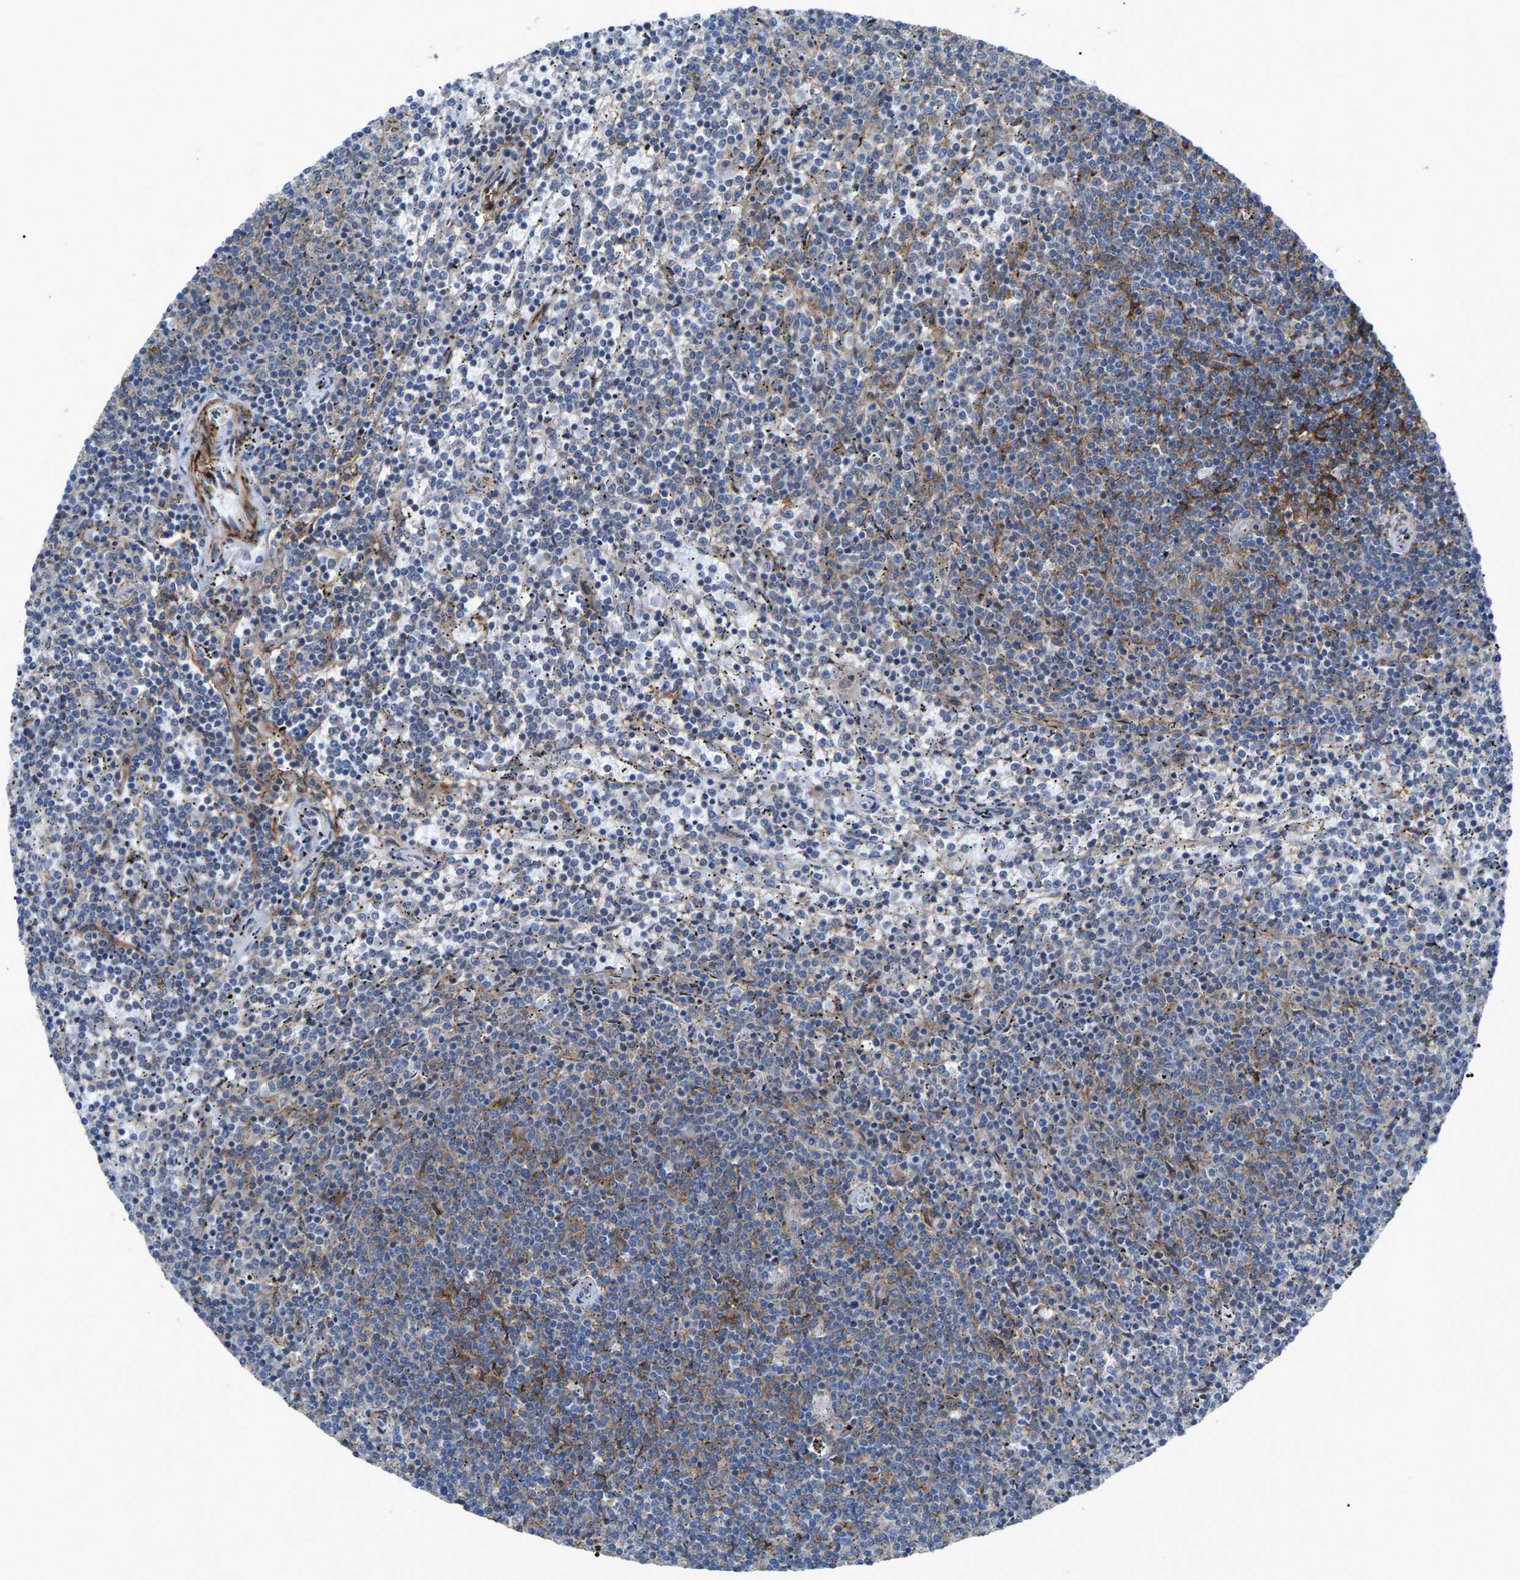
{"staining": {"intensity": "weak", "quantity": "<25%", "location": "cytoplasmic/membranous"}, "tissue": "lymphoma", "cell_type": "Tumor cells", "image_type": "cancer", "snomed": [{"axis": "morphology", "description": "Malignant lymphoma, non-Hodgkin's type, Low grade"}, {"axis": "topography", "description": "Spleen"}], "caption": "Photomicrograph shows no significant protein positivity in tumor cells of lymphoma.", "gene": "DDX5", "patient": {"sex": "female", "age": 50}}